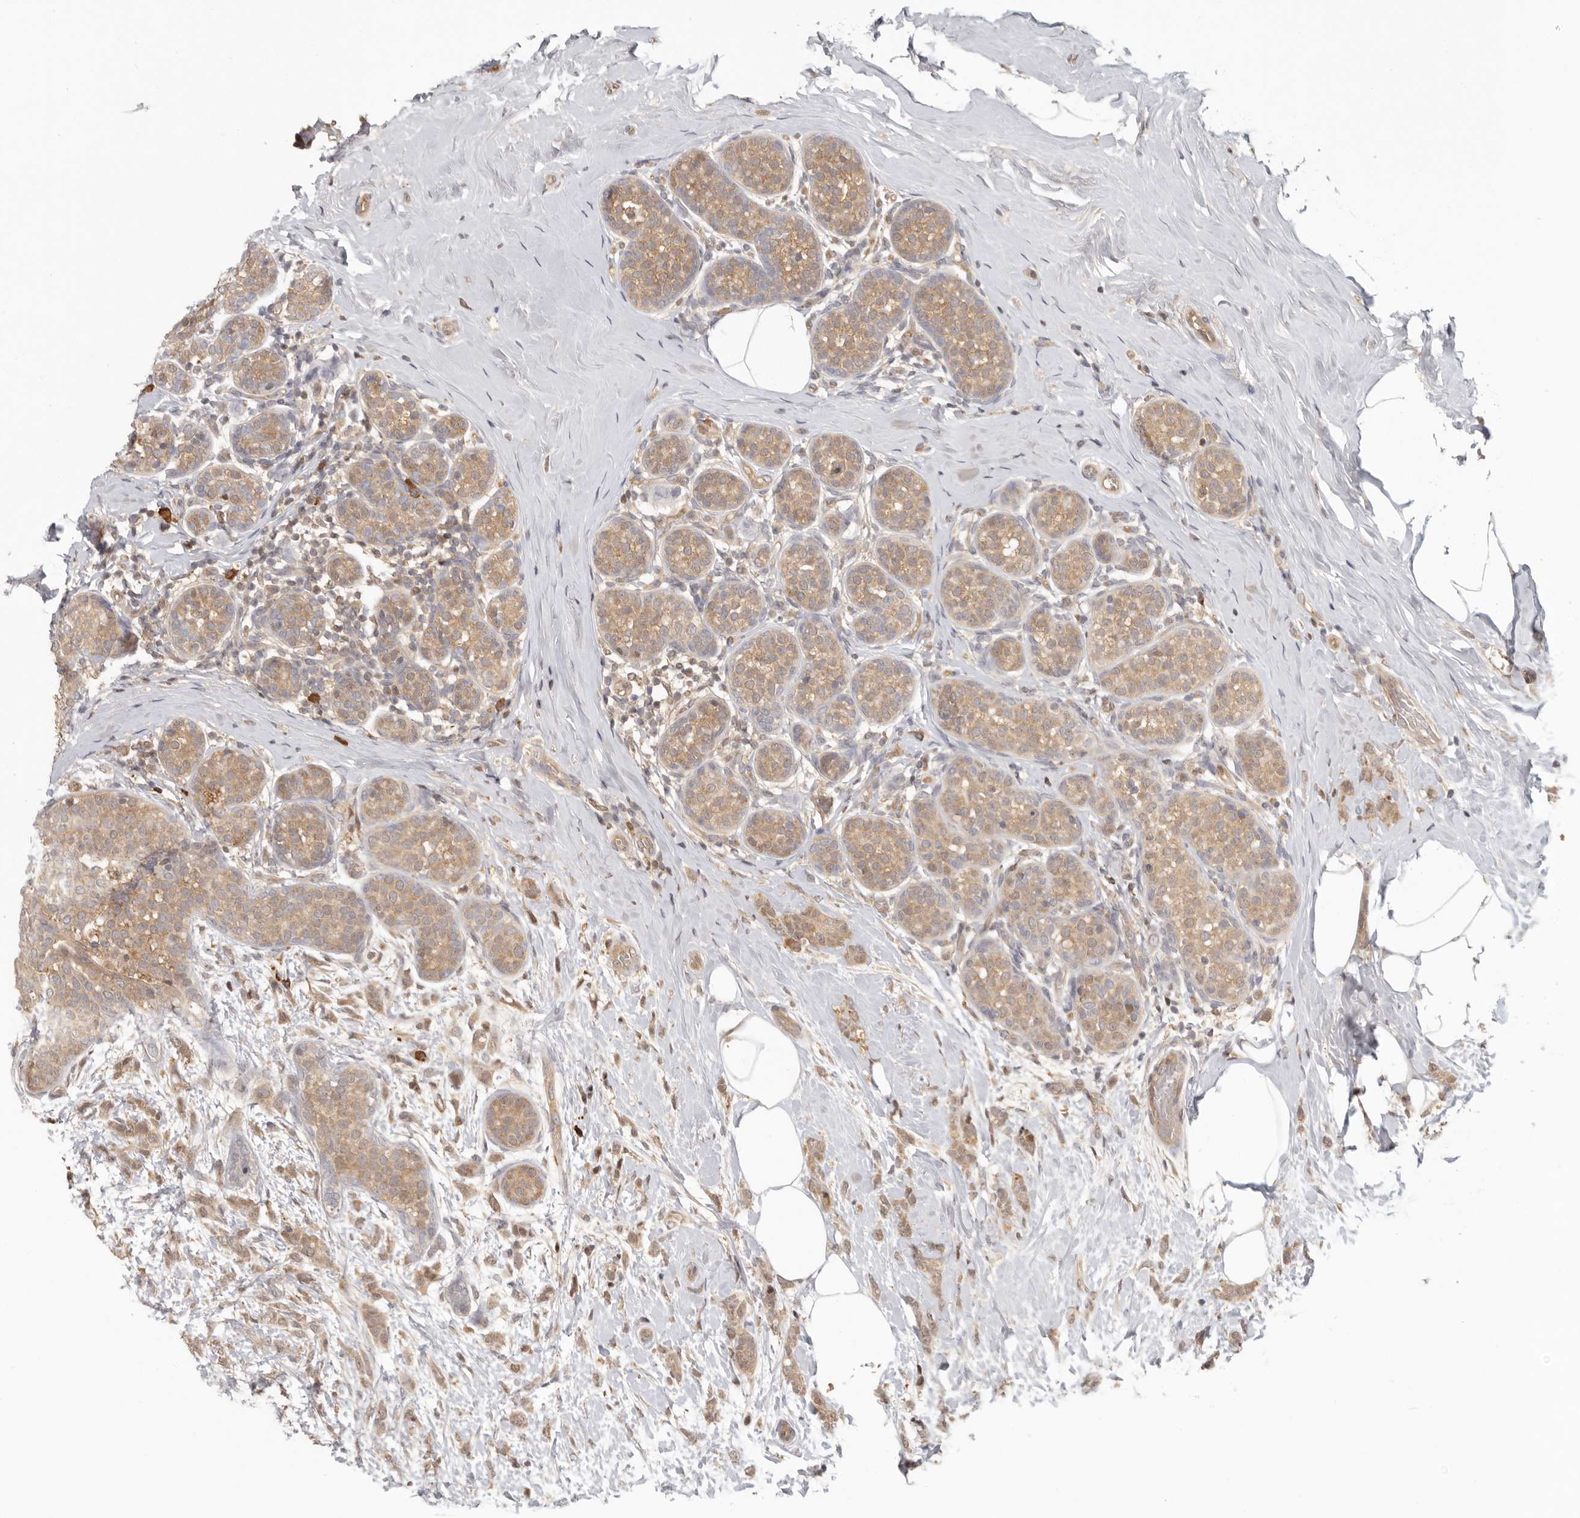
{"staining": {"intensity": "moderate", "quantity": ">75%", "location": "cytoplasmic/membranous"}, "tissue": "breast cancer", "cell_type": "Tumor cells", "image_type": "cancer", "snomed": [{"axis": "morphology", "description": "Lobular carcinoma, in situ"}, {"axis": "morphology", "description": "Lobular carcinoma"}, {"axis": "topography", "description": "Breast"}], "caption": "Protein staining of lobular carcinoma (breast) tissue exhibits moderate cytoplasmic/membranous expression in about >75% of tumor cells. Nuclei are stained in blue.", "gene": "PSMA5", "patient": {"sex": "female", "age": 41}}